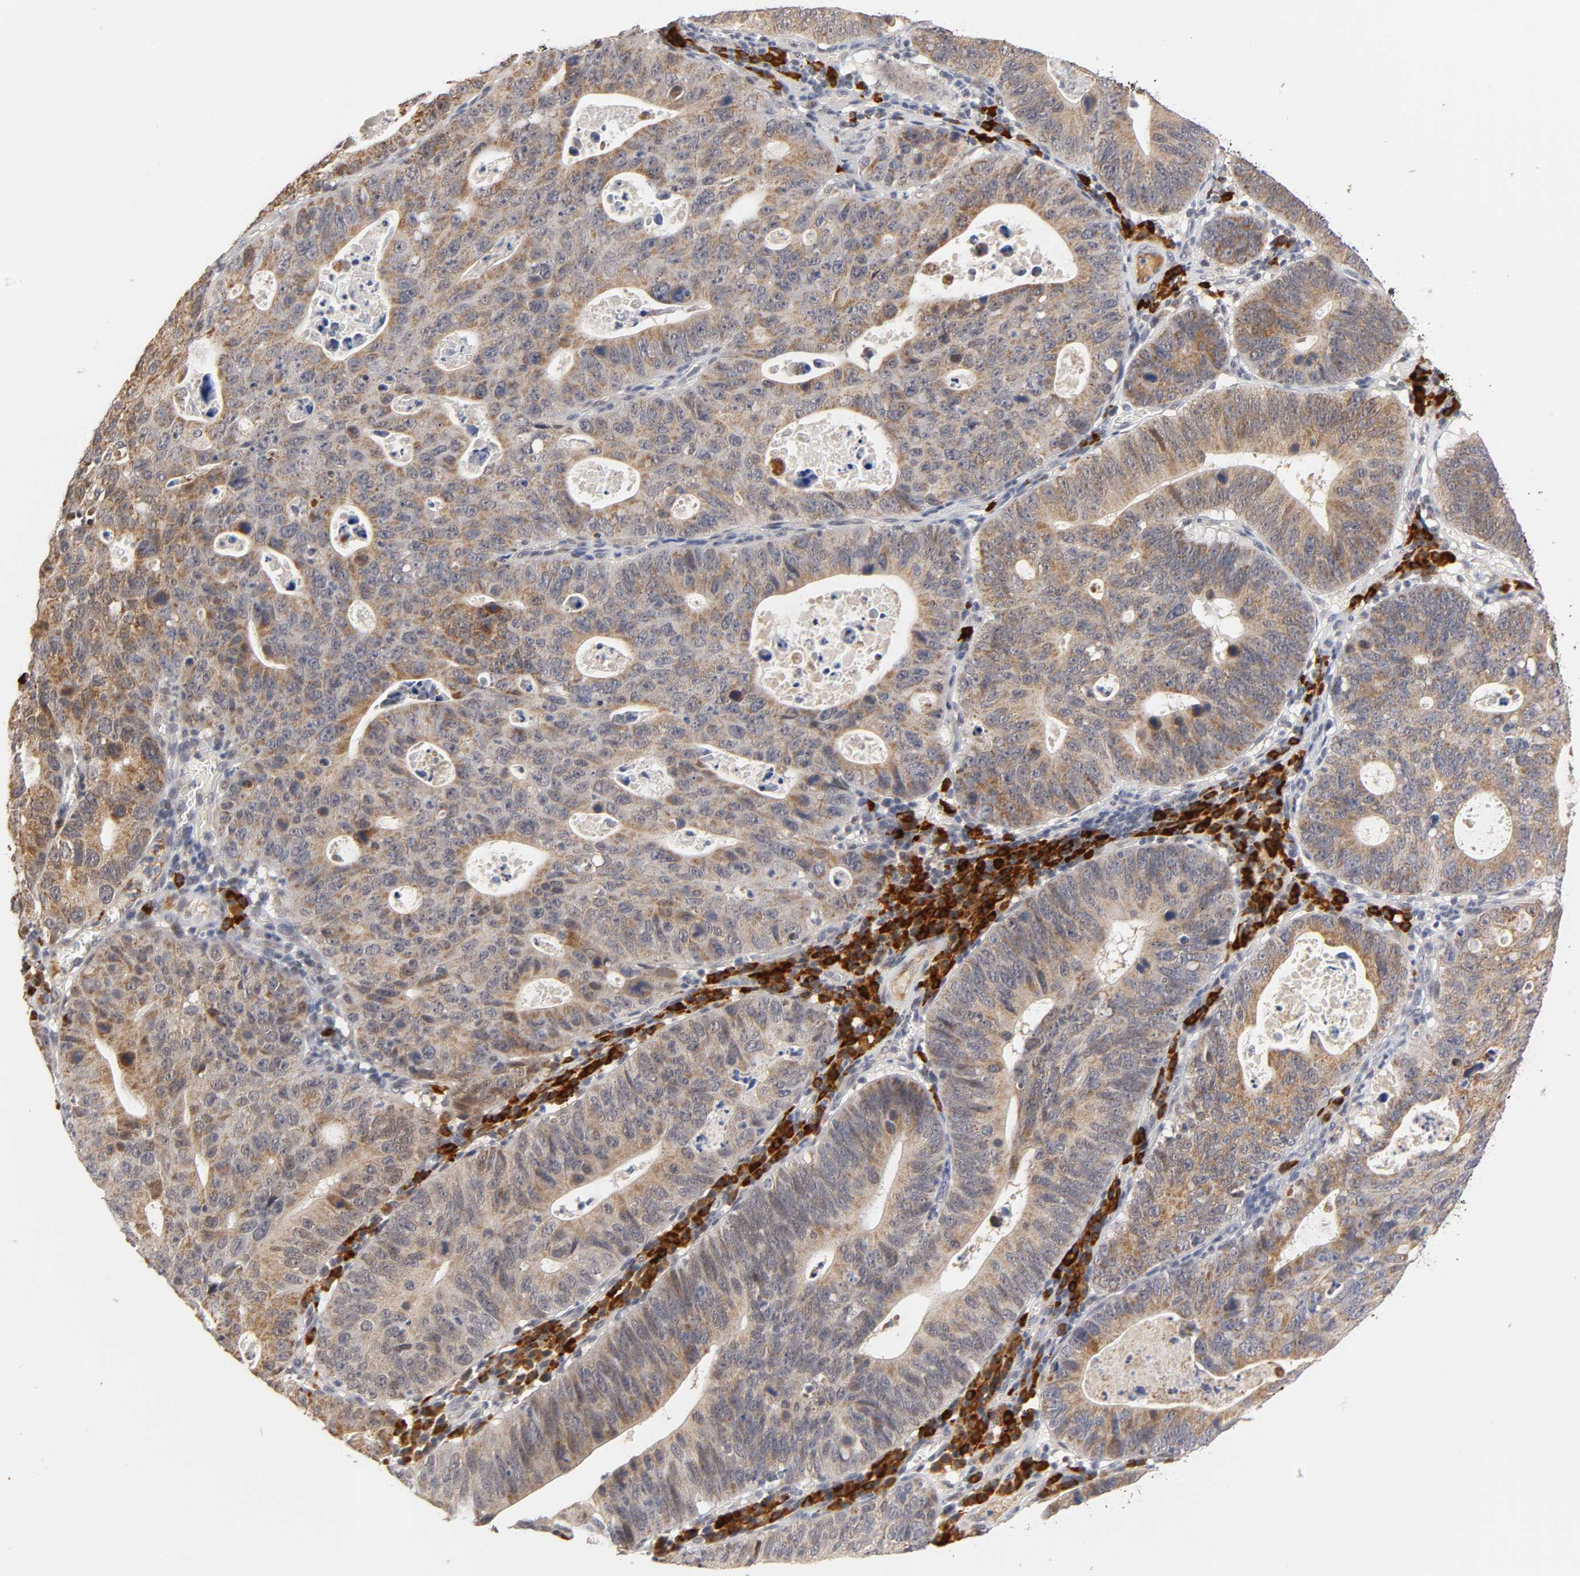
{"staining": {"intensity": "moderate", "quantity": ">75%", "location": "cytoplasmic/membranous,nuclear"}, "tissue": "stomach cancer", "cell_type": "Tumor cells", "image_type": "cancer", "snomed": [{"axis": "morphology", "description": "Adenocarcinoma, NOS"}, {"axis": "topography", "description": "Stomach"}], "caption": "Immunohistochemical staining of human stomach cancer (adenocarcinoma) demonstrates medium levels of moderate cytoplasmic/membranous and nuclear protein expression in about >75% of tumor cells.", "gene": "GSTZ1", "patient": {"sex": "male", "age": 59}}